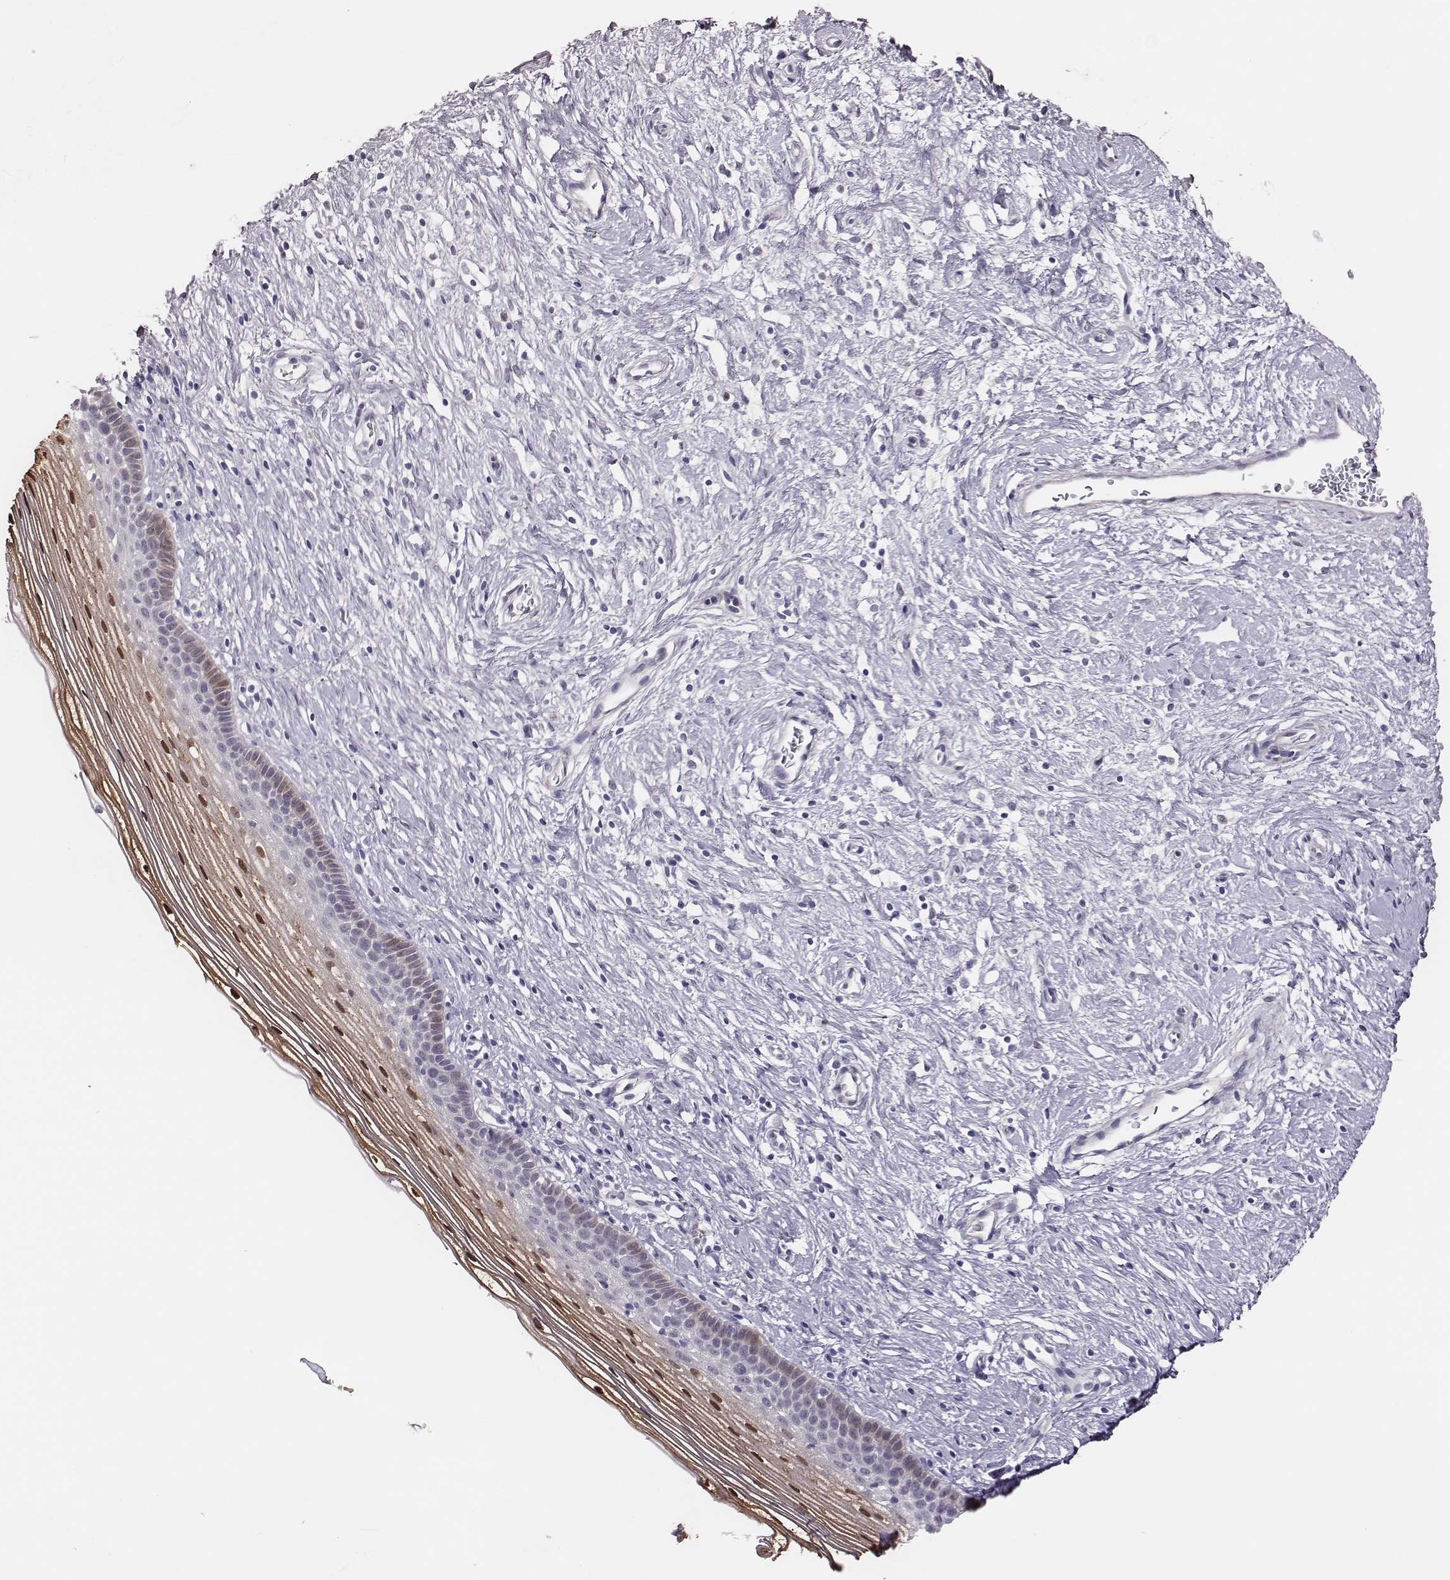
{"staining": {"intensity": "negative", "quantity": "none", "location": "none"}, "tissue": "cervix", "cell_type": "Glandular cells", "image_type": "normal", "snomed": [{"axis": "morphology", "description": "Normal tissue, NOS"}, {"axis": "topography", "description": "Cervix"}], "caption": "The histopathology image shows no significant expression in glandular cells of cervix. (DAB immunohistochemistry (IHC) visualized using brightfield microscopy, high magnification).", "gene": "SCML2", "patient": {"sex": "female", "age": 39}}